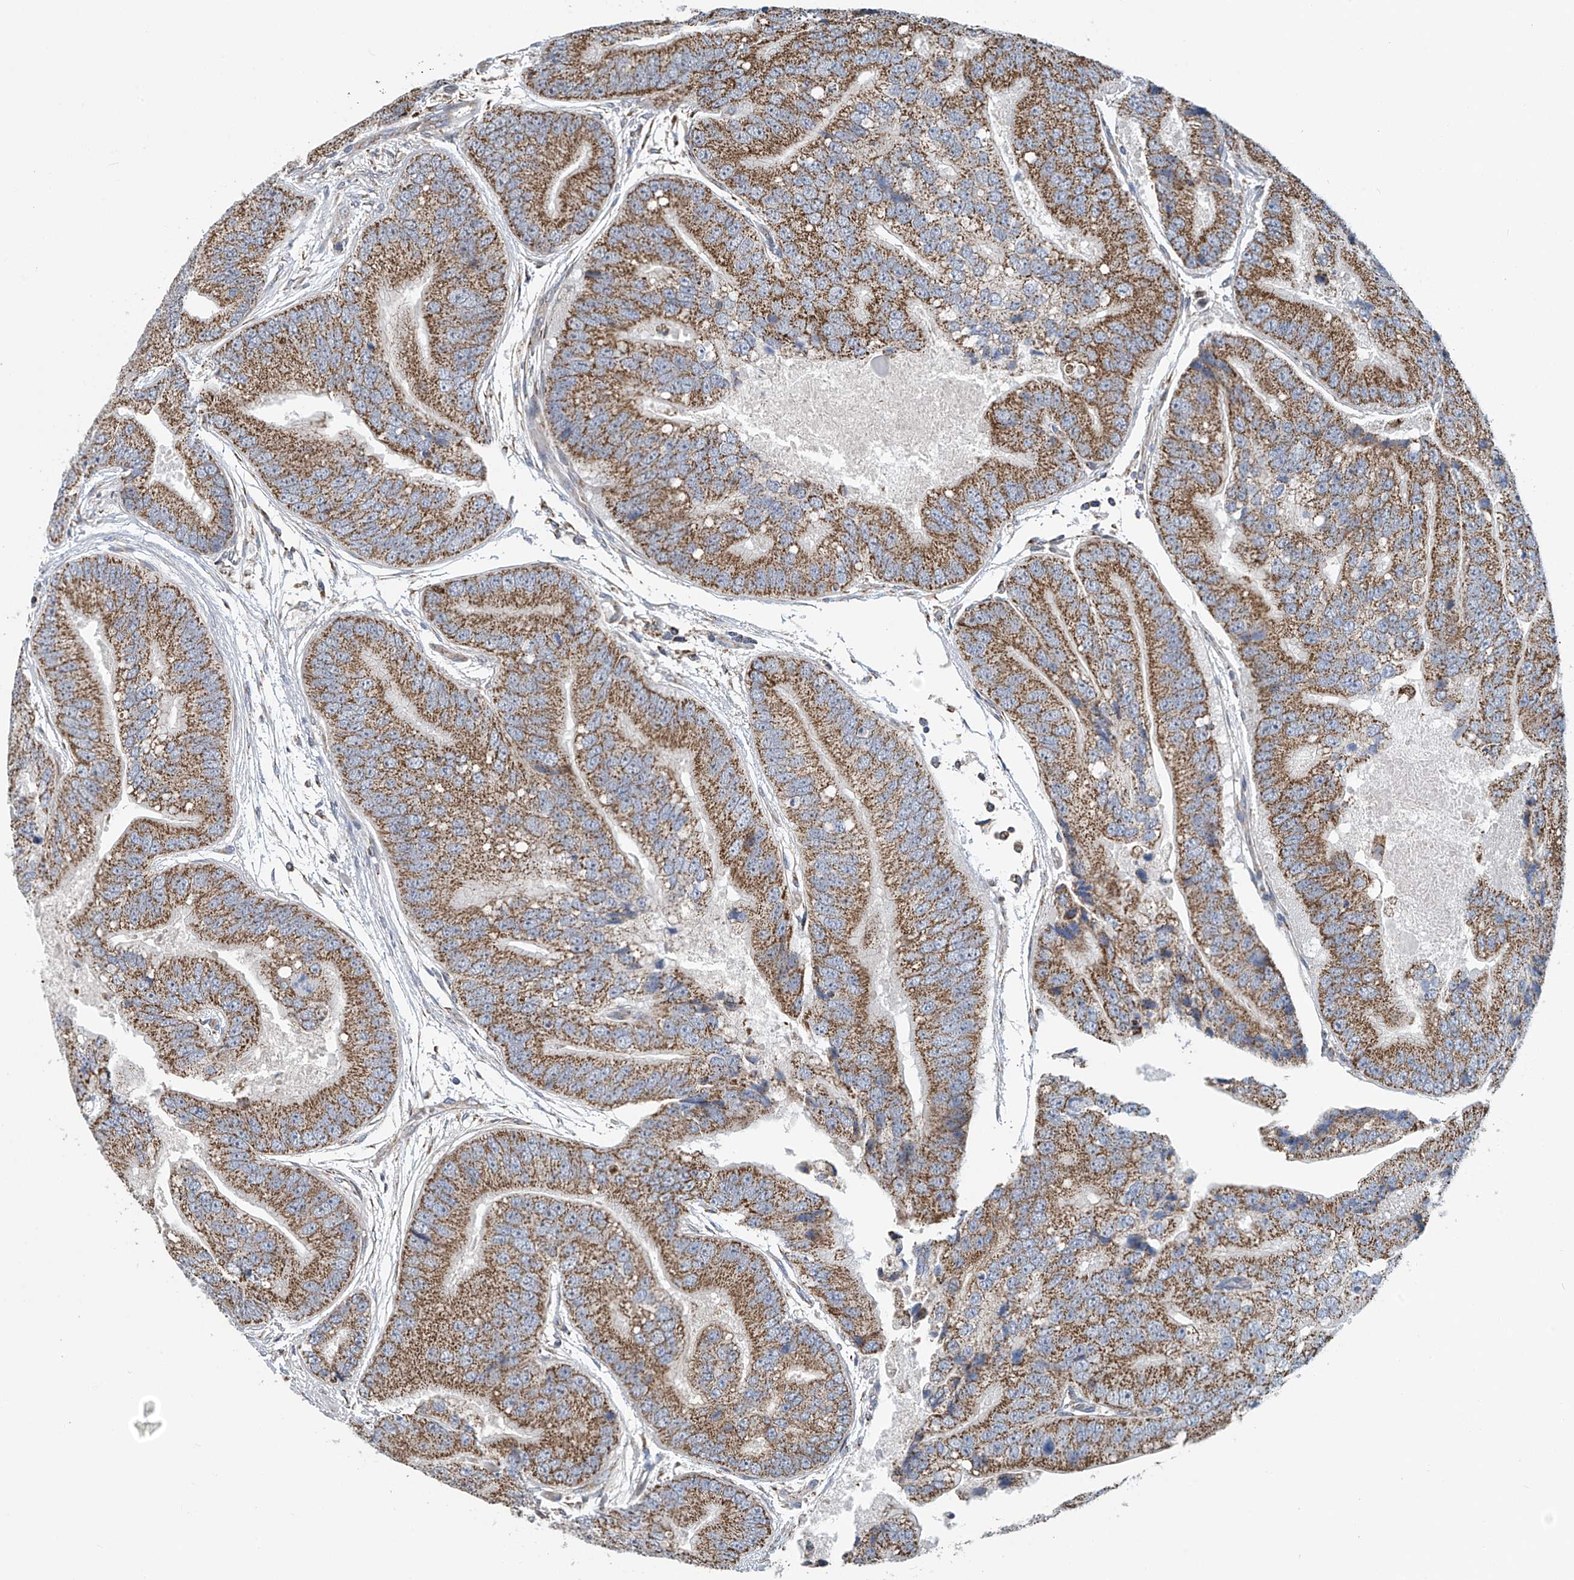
{"staining": {"intensity": "moderate", "quantity": ">75%", "location": "cytoplasmic/membranous"}, "tissue": "prostate cancer", "cell_type": "Tumor cells", "image_type": "cancer", "snomed": [{"axis": "morphology", "description": "Adenocarcinoma, High grade"}, {"axis": "topography", "description": "Prostate"}], "caption": "Protein analysis of prostate high-grade adenocarcinoma tissue displays moderate cytoplasmic/membranous positivity in about >75% of tumor cells. (Stains: DAB (3,3'-diaminobenzidine) in brown, nuclei in blue, Microscopy: brightfield microscopy at high magnification).", "gene": "COMMD1", "patient": {"sex": "male", "age": 70}}